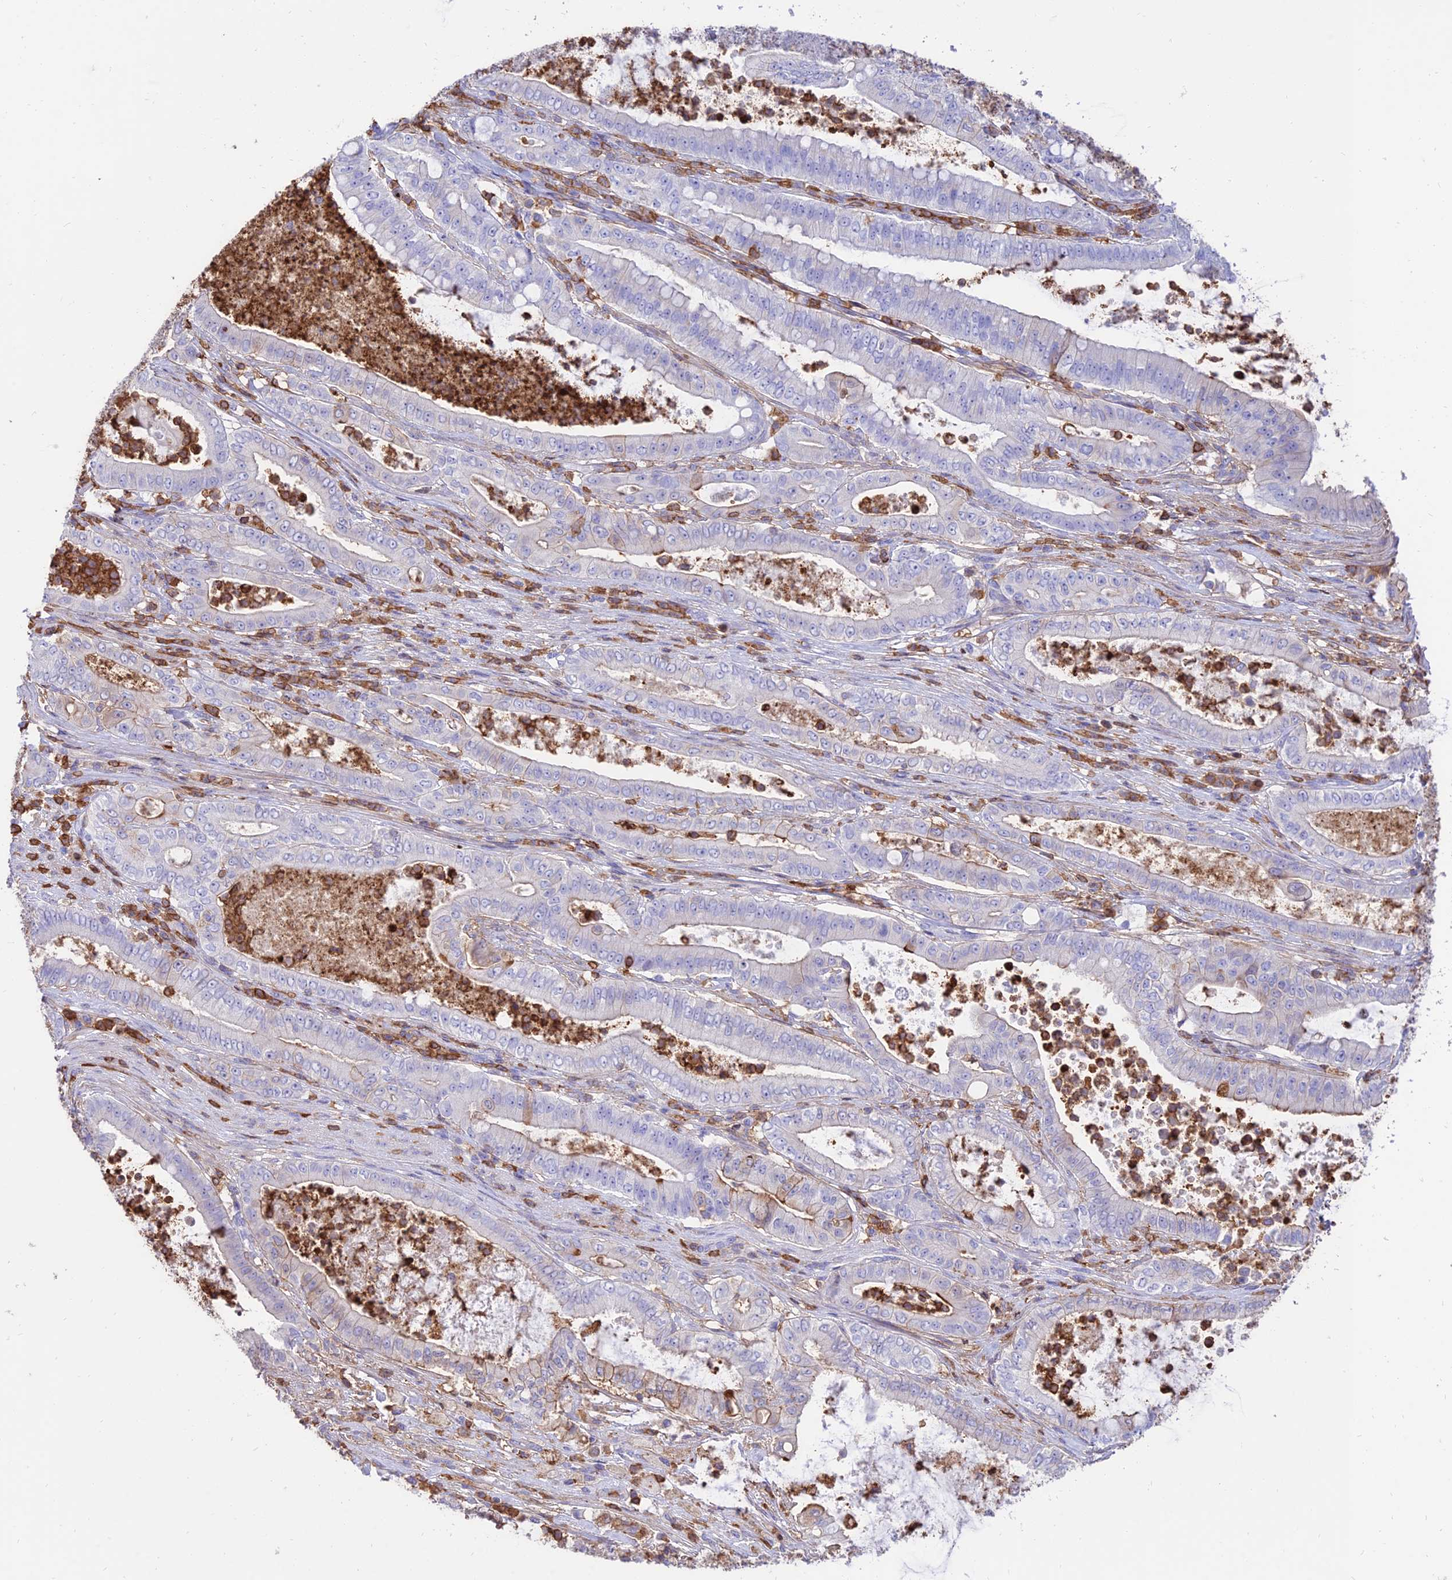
{"staining": {"intensity": "negative", "quantity": "none", "location": "none"}, "tissue": "pancreatic cancer", "cell_type": "Tumor cells", "image_type": "cancer", "snomed": [{"axis": "morphology", "description": "Adenocarcinoma, NOS"}, {"axis": "topography", "description": "Pancreas"}], "caption": "An IHC histopathology image of pancreatic cancer (adenocarcinoma) is shown. There is no staining in tumor cells of pancreatic cancer (adenocarcinoma).", "gene": "SREK1IP1", "patient": {"sex": "male", "age": 71}}